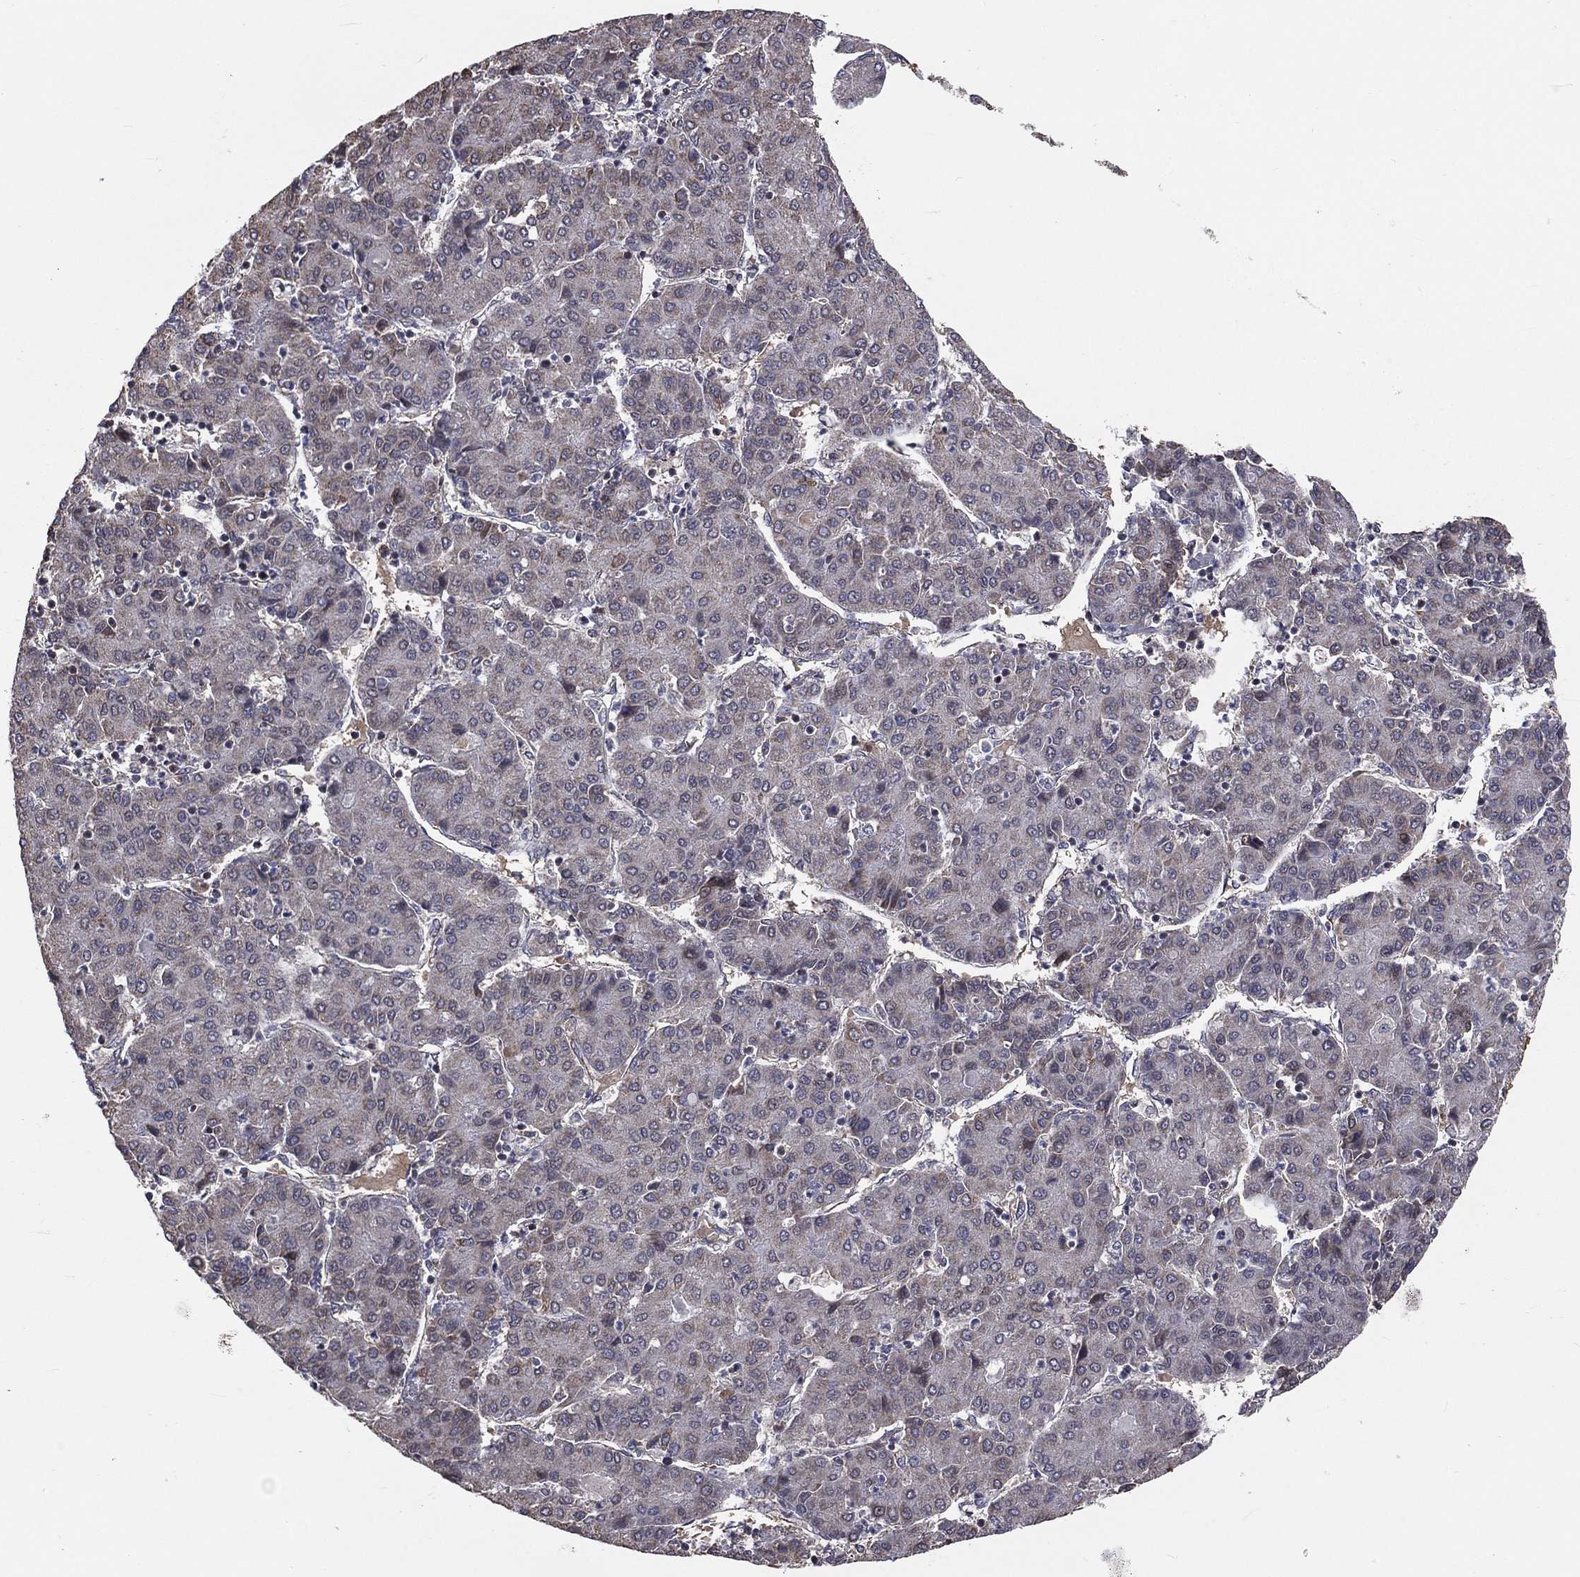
{"staining": {"intensity": "weak", "quantity": "<25%", "location": "cytoplasmic/membranous"}, "tissue": "liver cancer", "cell_type": "Tumor cells", "image_type": "cancer", "snomed": [{"axis": "morphology", "description": "Carcinoma, Hepatocellular, NOS"}, {"axis": "topography", "description": "Liver"}], "caption": "A histopathology image of human liver hepatocellular carcinoma is negative for staining in tumor cells.", "gene": "MRPL46", "patient": {"sex": "male", "age": 65}}